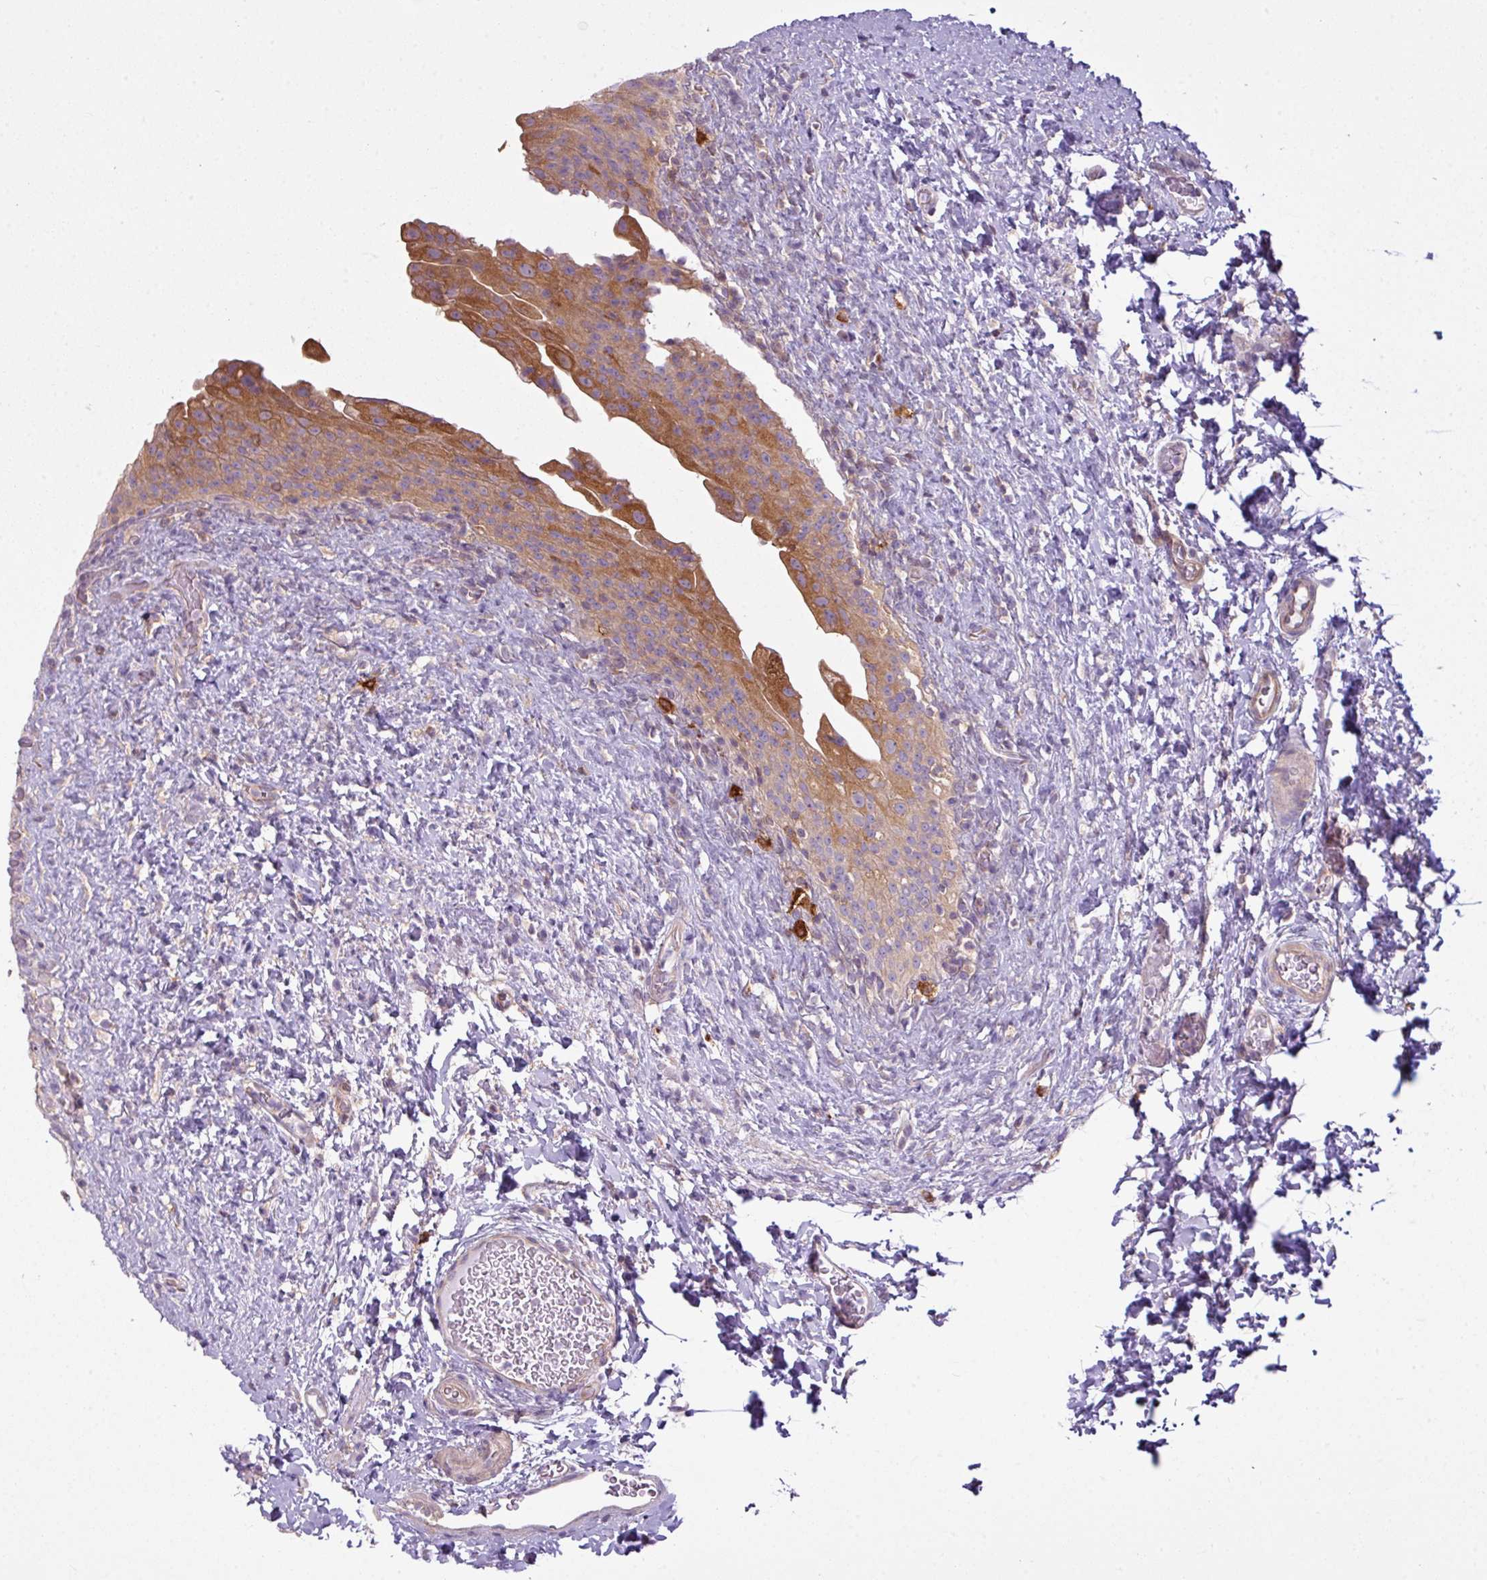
{"staining": {"intensity": "moderate", "quantity": "25%-75%", "location": "cytoplasmic/membranous"}, "tissue": "urinary bladder", "cell_type": "Urothelial cells", "image_type": "normal", "snomed": [{"axis": "morphology", "description": "Normal tissue, NOS"}, {"axis": "topography", "description": "Urinary bladder"}], "caption": "The histopathology image shows immunohistochemical staining of unremarkable urinary bladder. There is moderate cytoplasmic/membranous staining is present in approximately 25%-75% of urothelial cells. (DAB = brown stain, brightfield microscopy at high magnification).", "gene": "CAMK2A", "patient": {"sex": "female", "age": 27}}